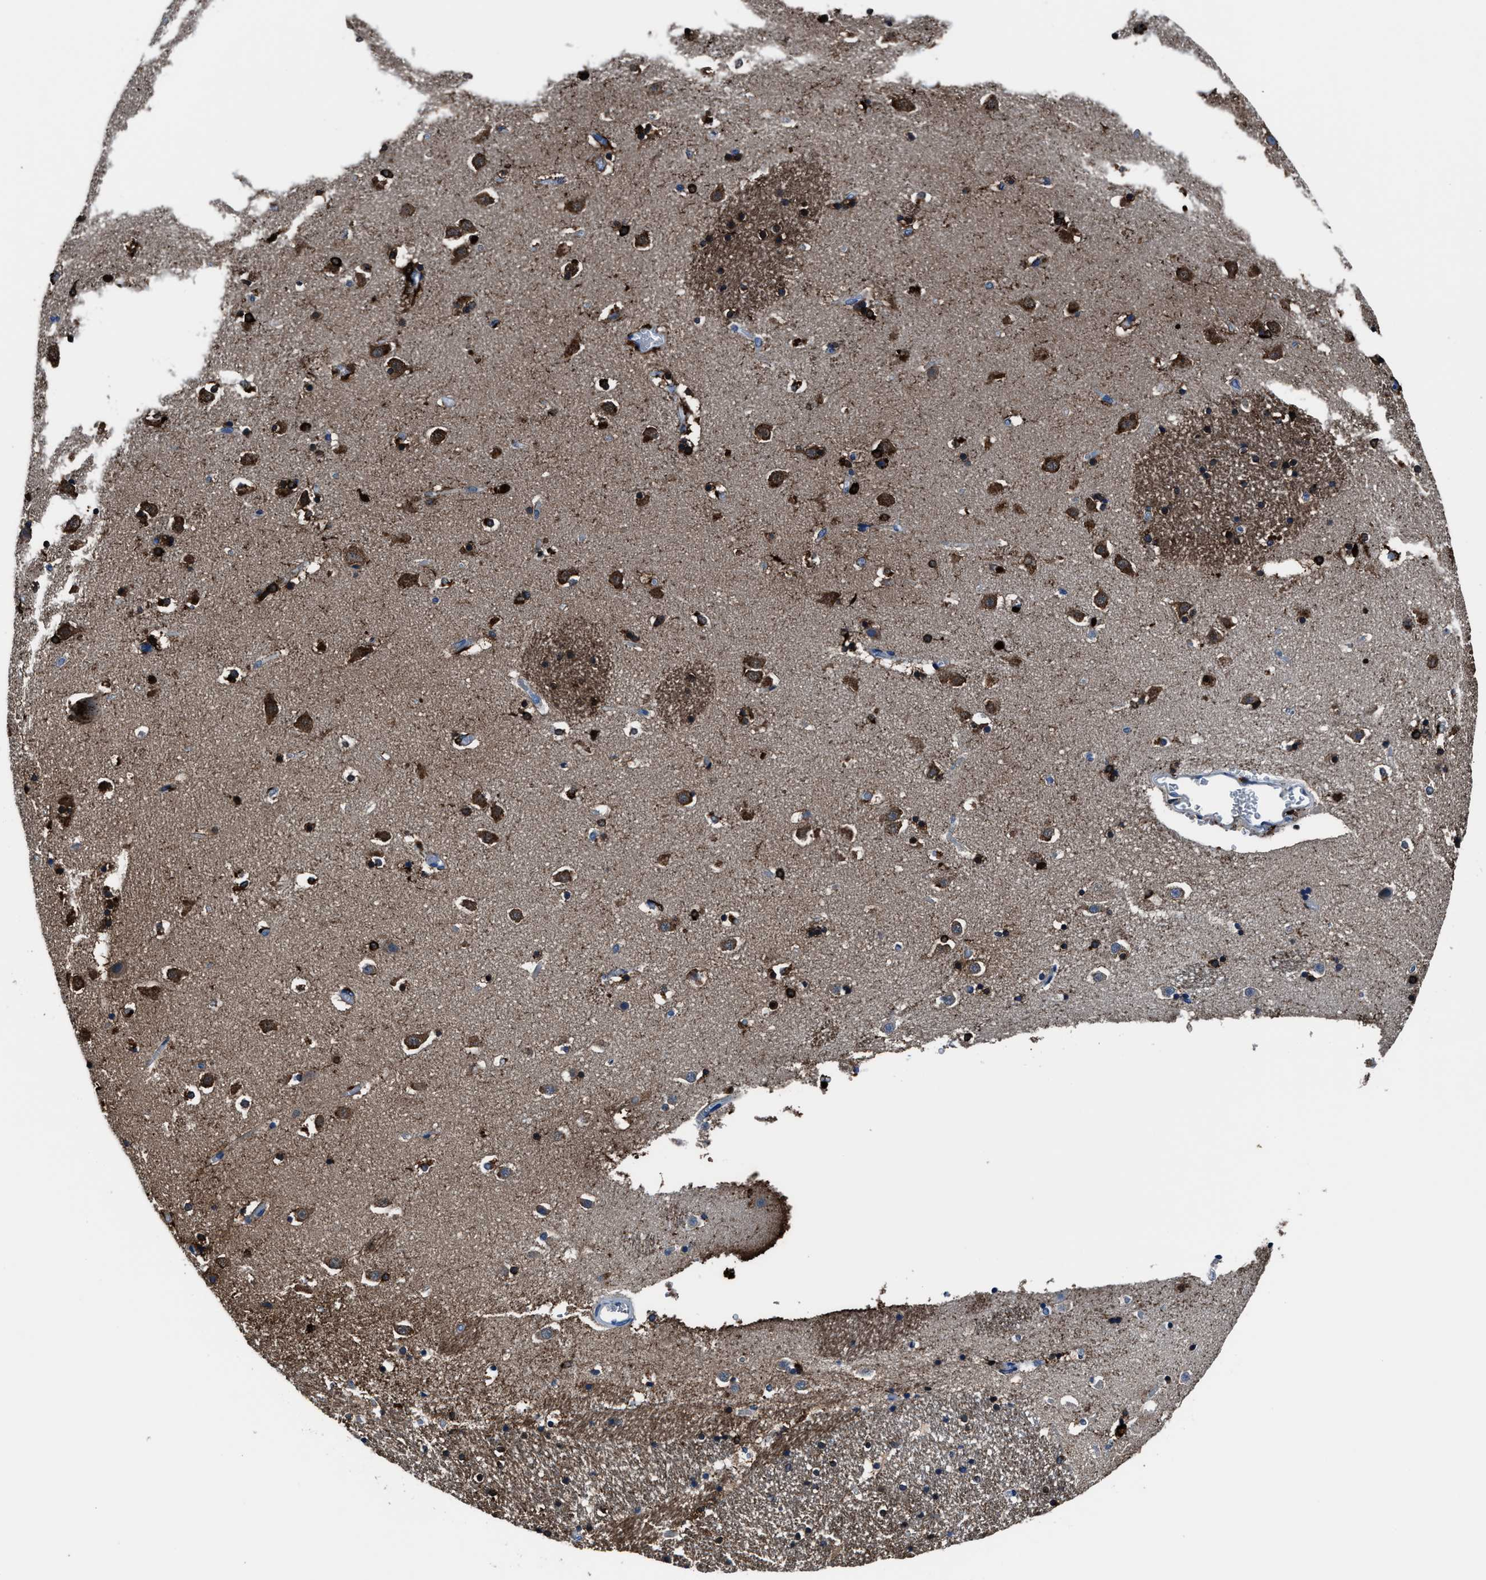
{"staining": {"intensity": "strong", "quantity": ">75%", "location": "cytoplasmic/membranous"}, "tissue": "caudate", "cell_type": "Glial cells", "image_type": "normal", "snomed": [{"axis": "morphology", "description": "Normal tissue, NOS"}, {"axis": "topography", "description": "Lateral ventricle wall"}], "caption": "Benign caudate shows strong cytoplasmic/membranous expression in approximately >75% of glial cells (Brightfield microscopy of DAB IHC at high magnification)..", "gene": "FTL", "patient": {"sex": "male", "age": 45}}